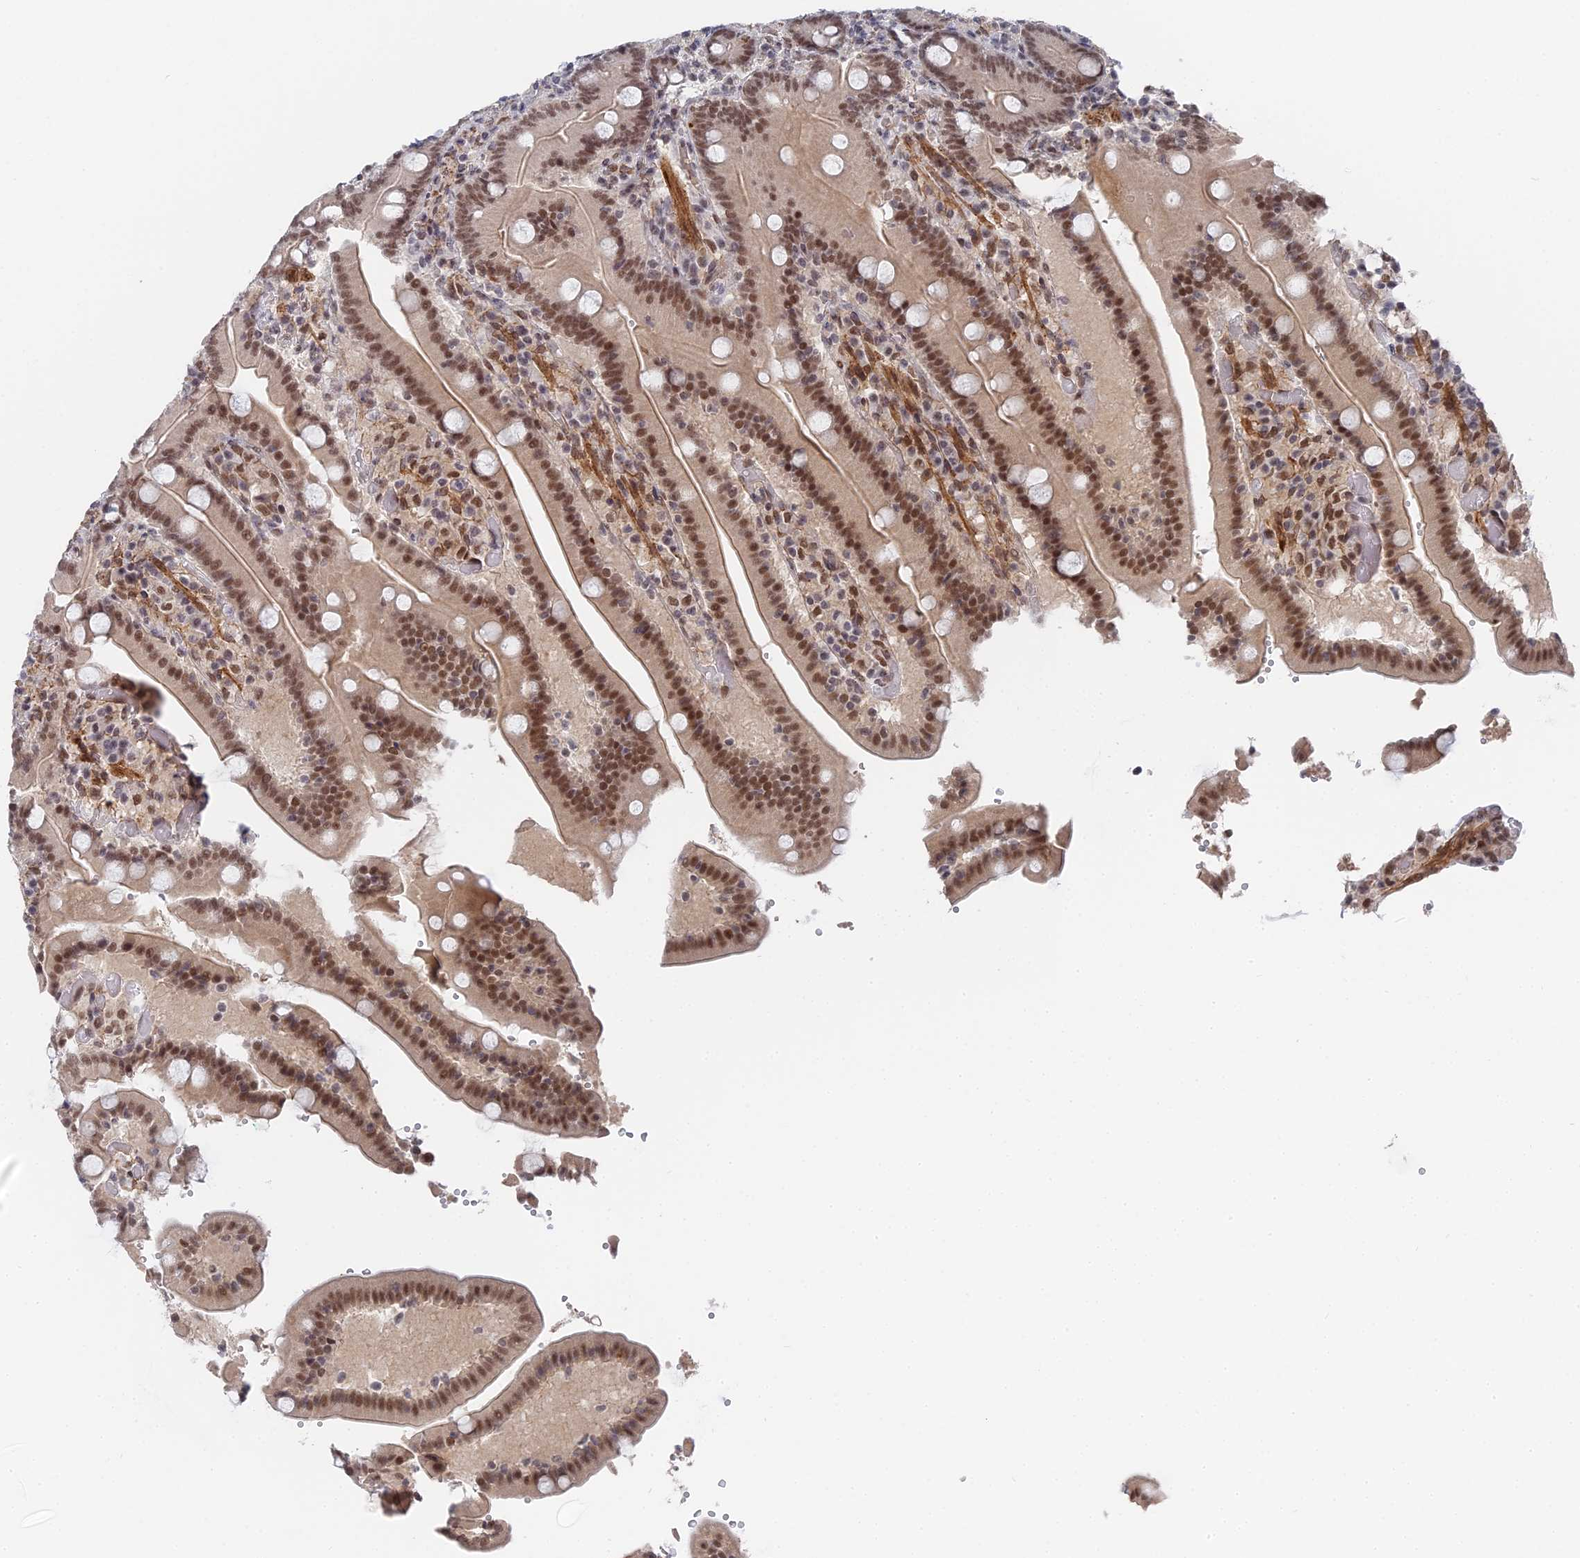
{"staining": {"intensity": "moderate", "quantity": ">75%", "location": "nuclear"}, "tissue": "duodenum", "cell_type": "Glandular cells", "image_type": "normal", "snomed": [{"axis": "morphology", "description": "Normal tissue, NOS"}, {"axis": "topography", "description": "Duodenum"}], "caption": "Protein staining by immunohistochemistry (IHC) displays moderate nuclear staining in about >75% of glandular cells in normal duodenum.", "gene": "CCDC85A", "patient": {"sex": "female", "age": 62}}